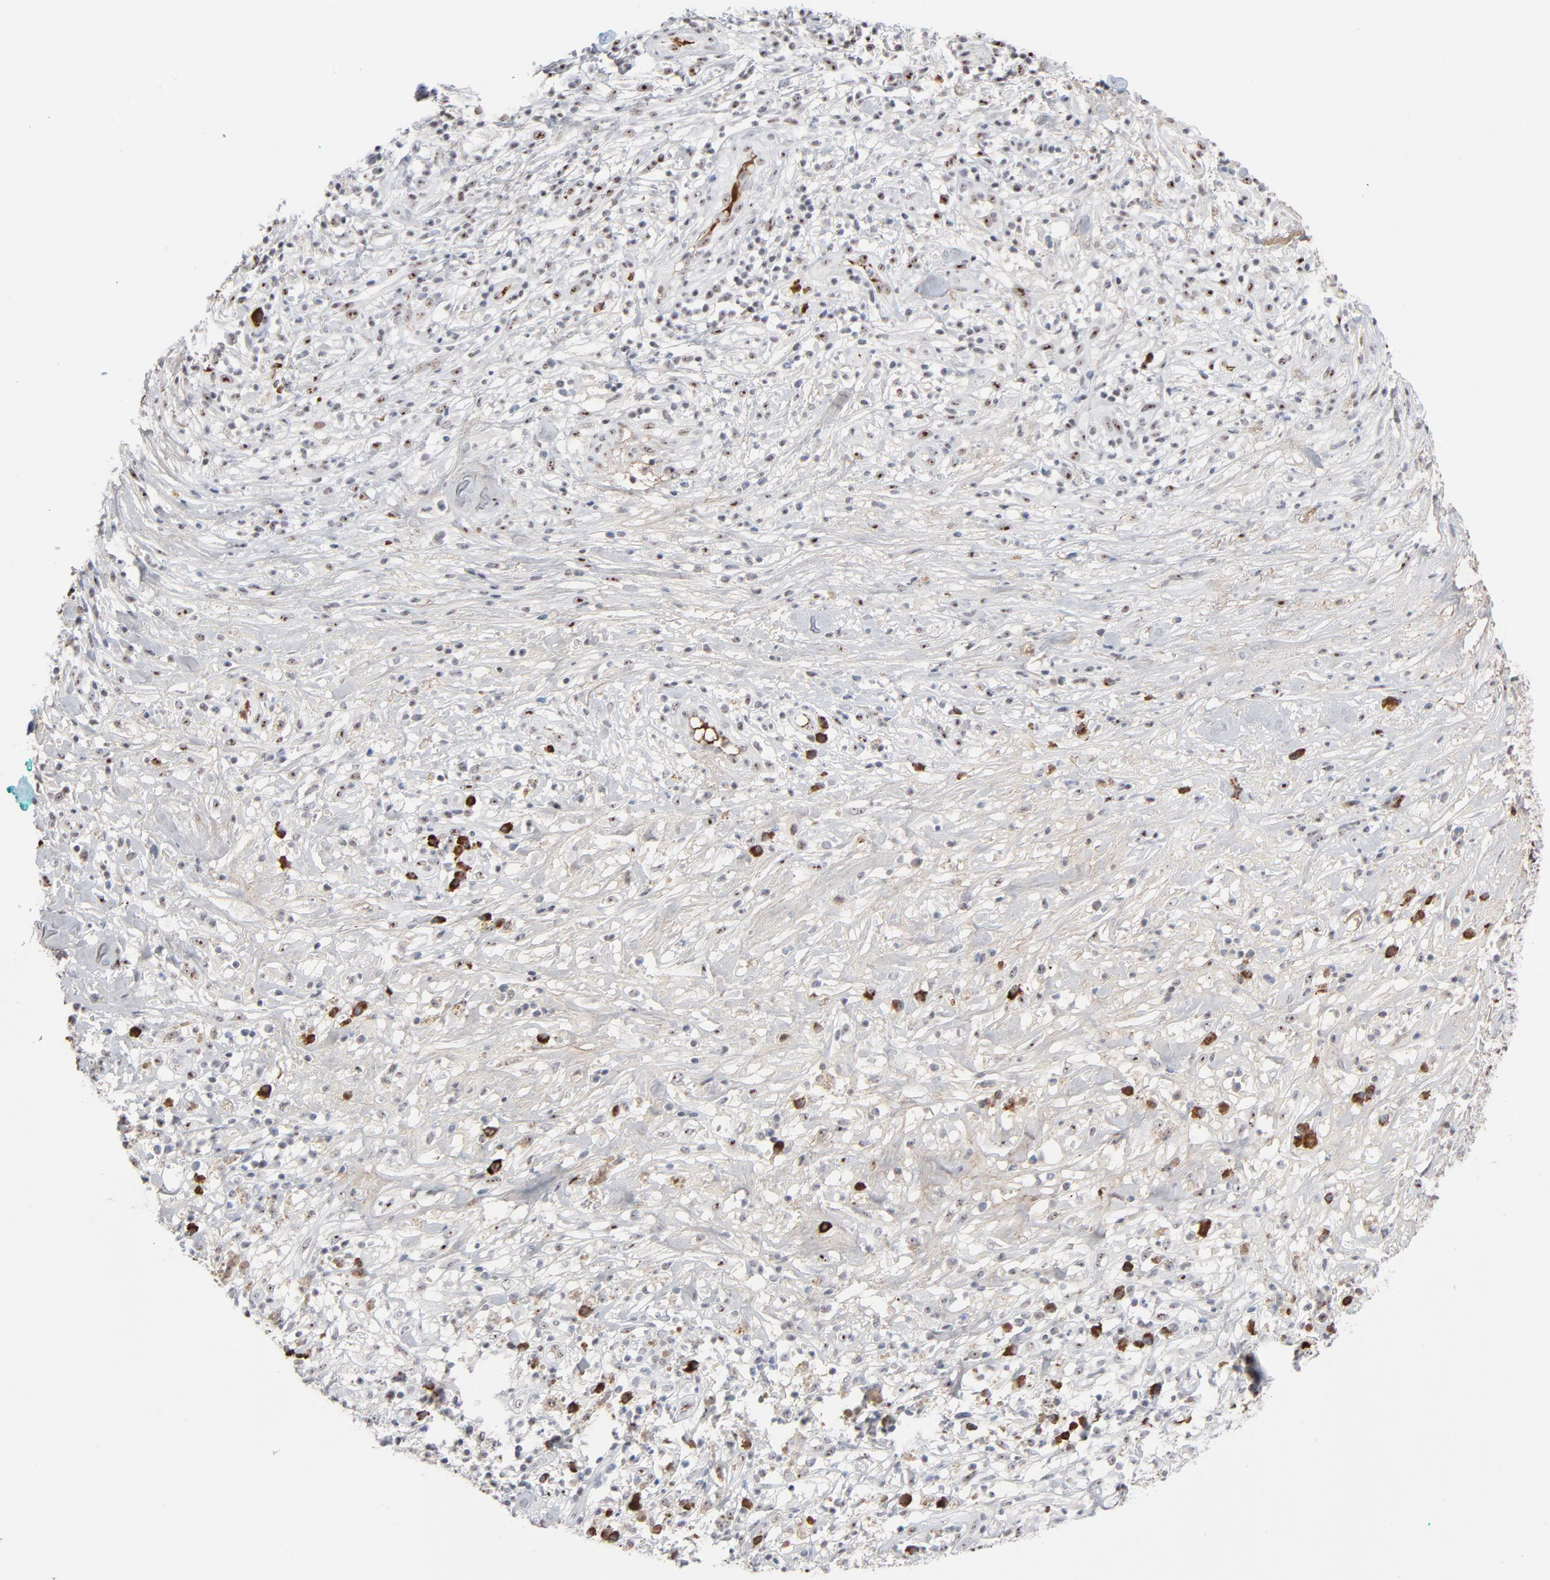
{"staining": {"intensity": "moderate", "quantity": ">75%", "location": "nuclear"}, "tissue": "melanoma", "cell_type": "Tumor cells", "image_type": "cancer", "snomed": [{"axis": "morphology", "description": "Necrosis, NOS"}, {"axis": "morphology", "description": "Malignant melanoma, NOS"}, {"axis": "topography", "description": "Skin"}], "caption": "Immunohistochemistry histopathology image of human malignant melanoma stained for a protein (brown), which exhibits medium levels of moderate nuclear positivity in about >75% of tumor cells.", "gene": "MPHOSPH6", "patient": {"sex": "female", "age": 87}}